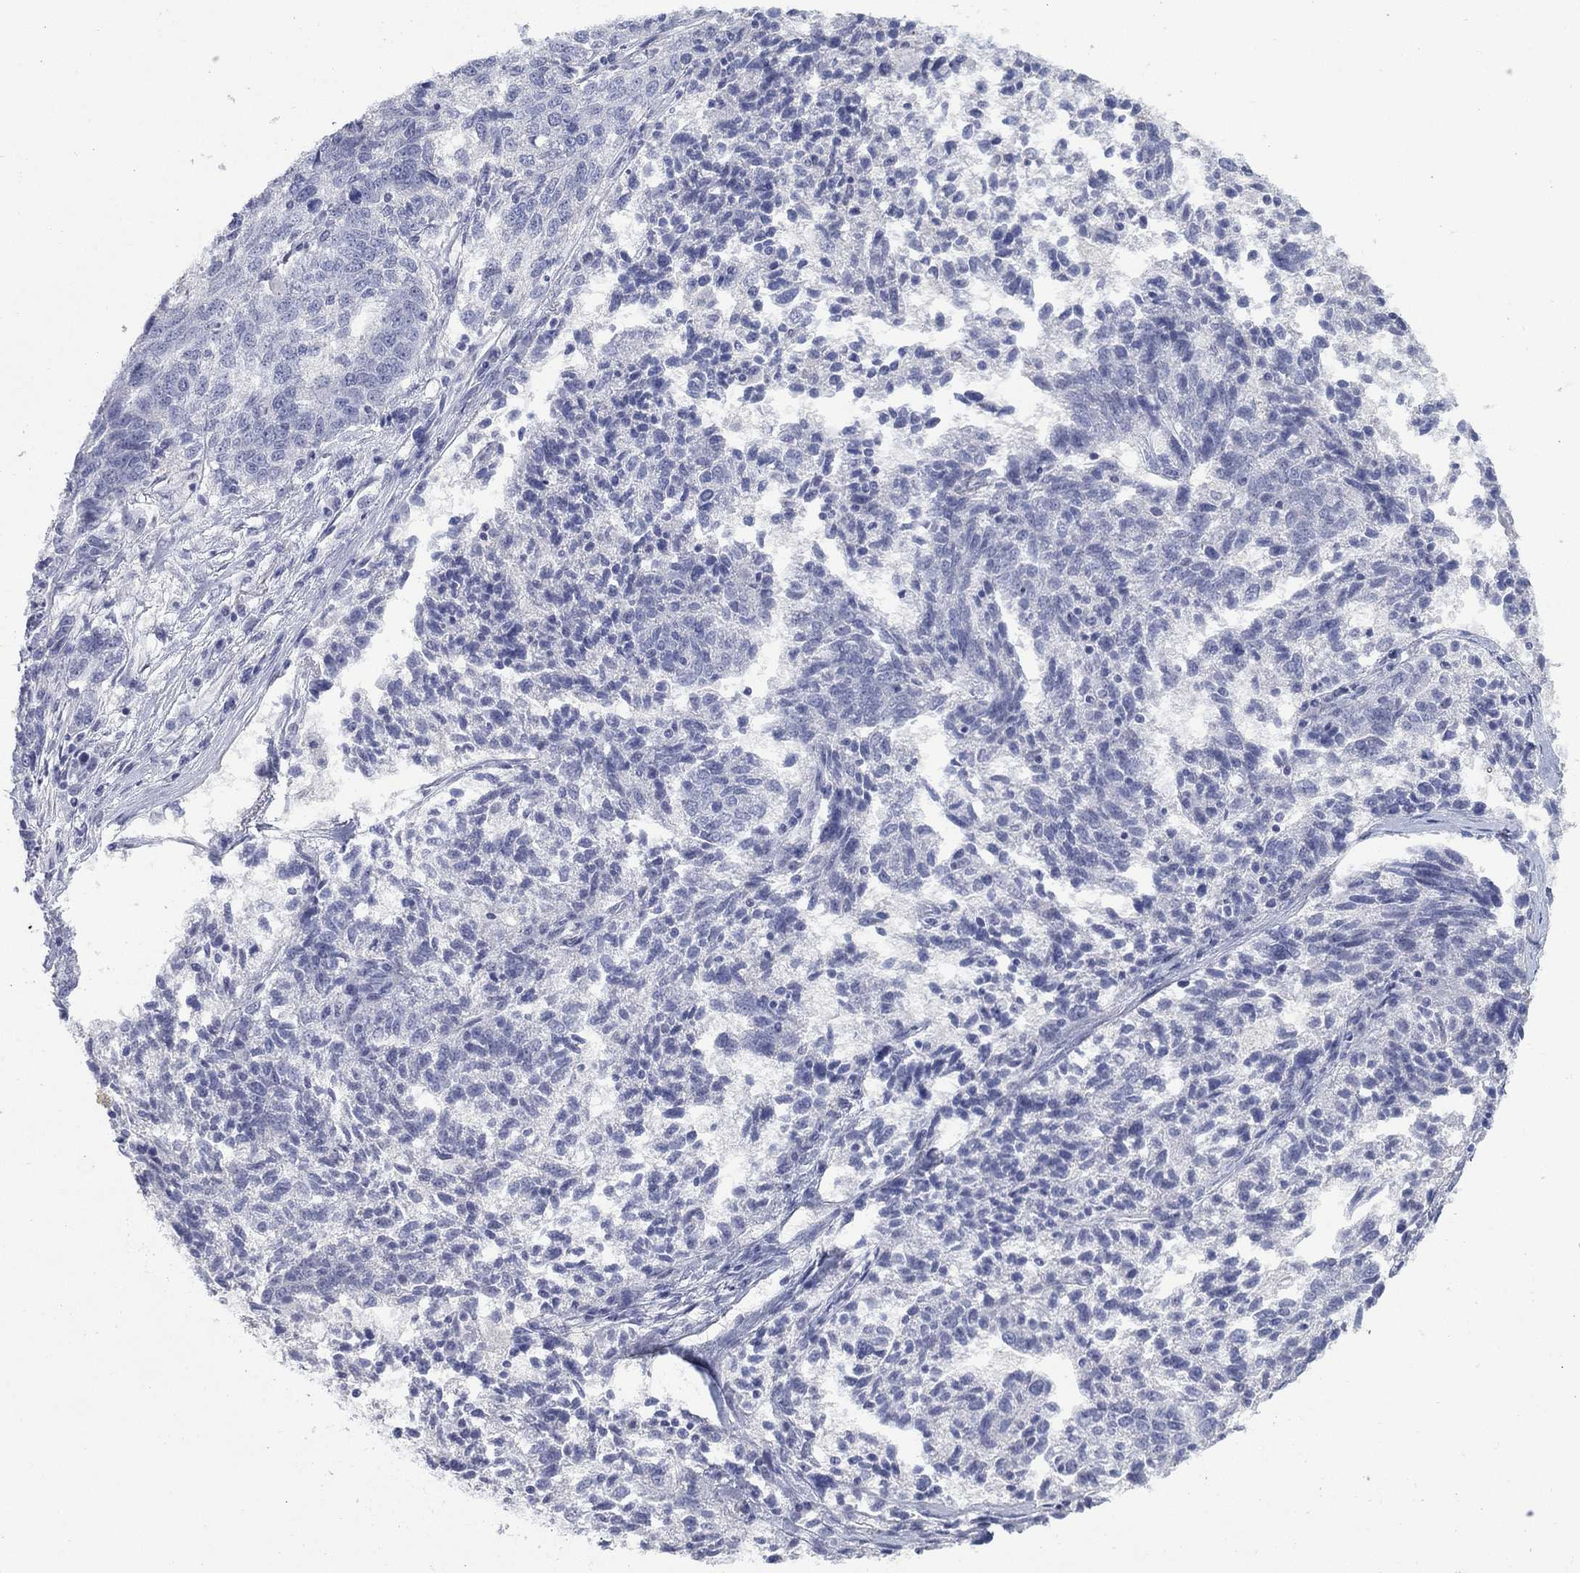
{"staining": {"intensity": "negative", "quantity": "none", "location": "none"}, "tissue": "ovarian cancer", "cell_type": "Tumor cells", "image_type": "cancer", "snomed": [{"axis": "morphology", "description": "Cystadenocarcinoma, serous, NOS"}, {"axis": "topography", "description": "Ovary"}], "caption": "Serous cystadenocarcinoma (ovarian) stained for a protein using immunohistochemistry (IHC) demonstrates no expression tumor cells.", "gene": "ATP6V1G2", "patient": {"sex": "female", "age": 71}}